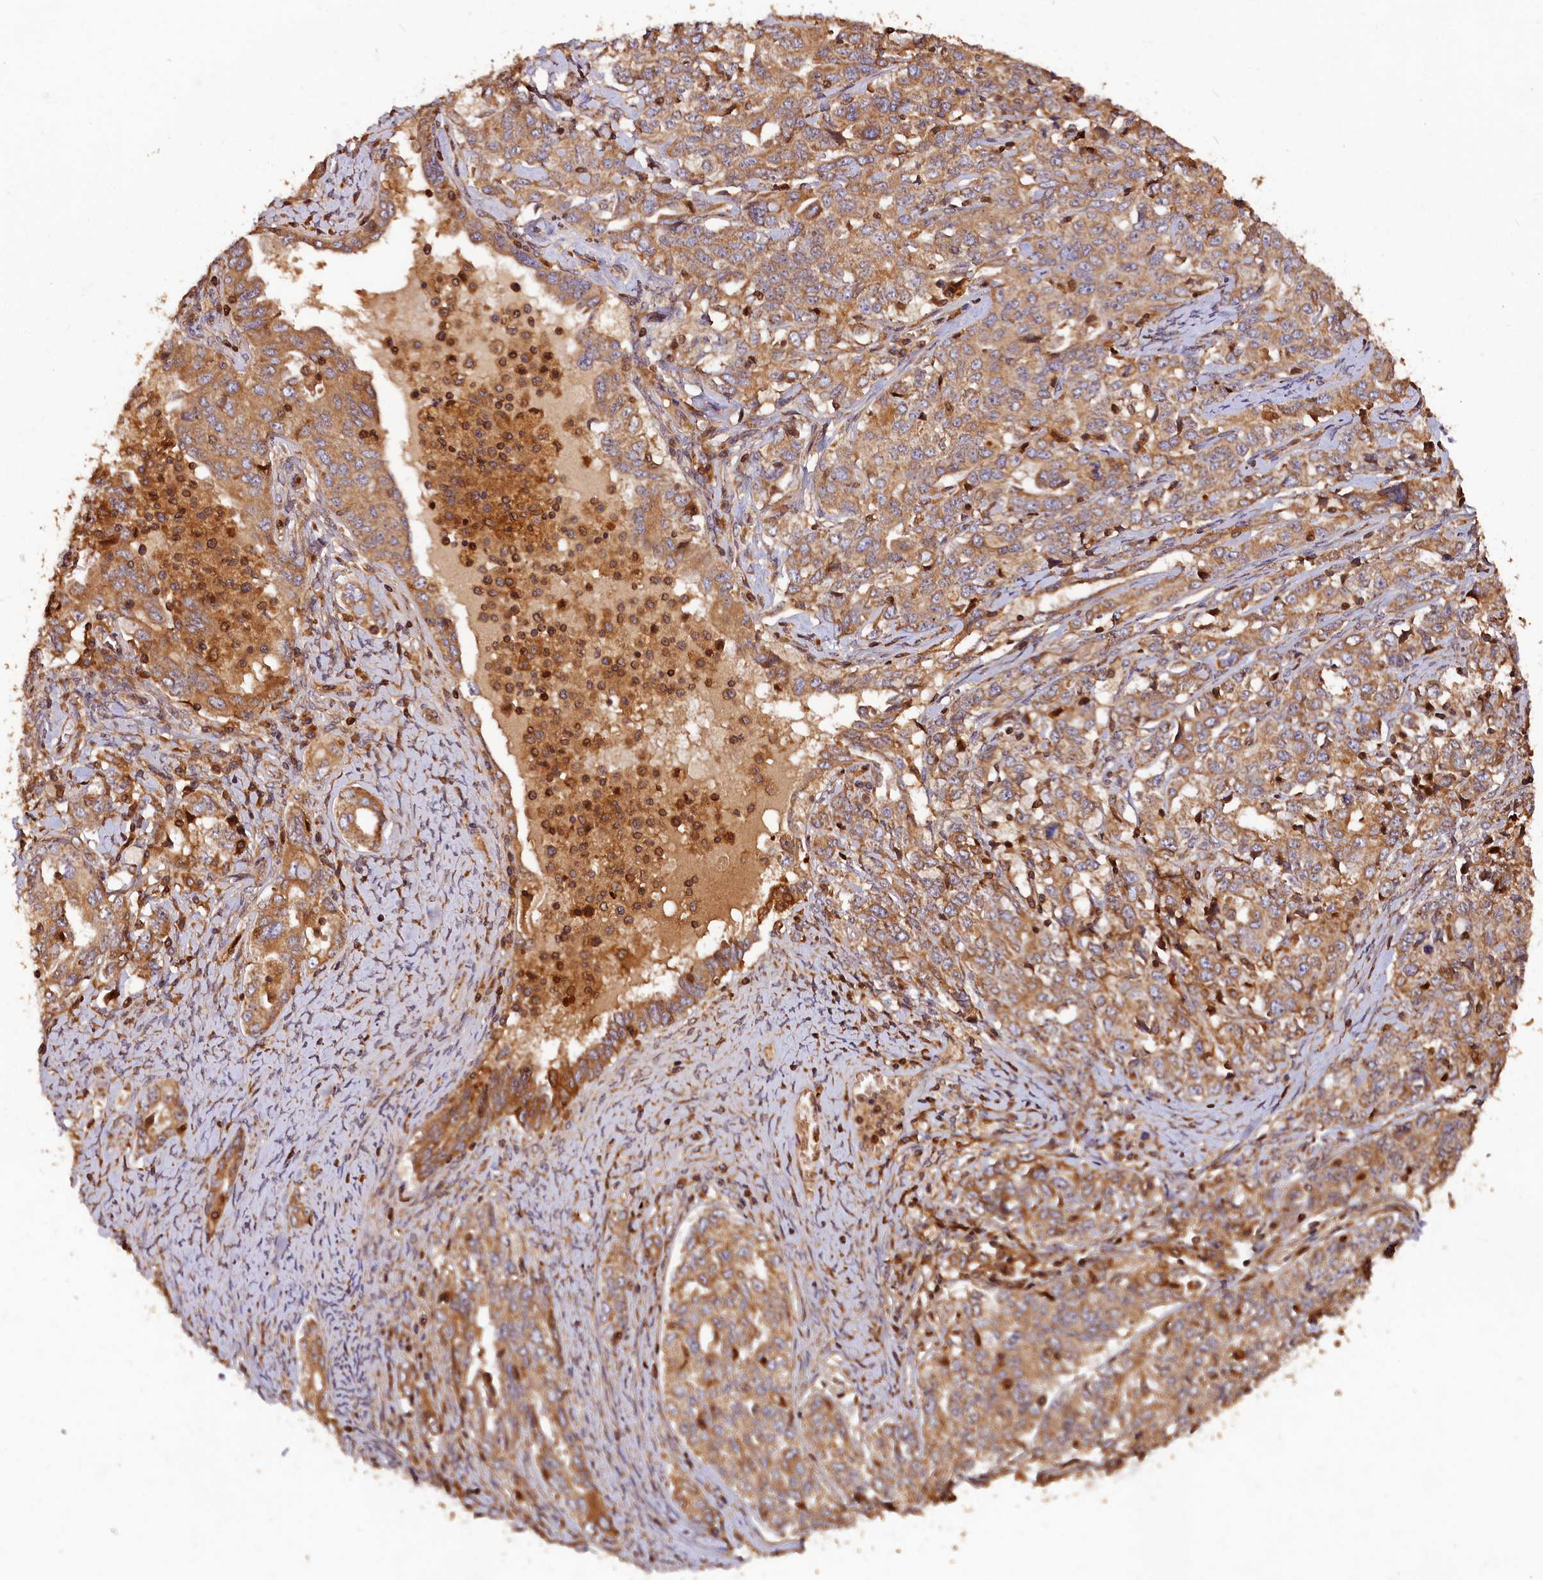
{"staining": {"intensity": "moderate", "quantity": ">75%", "location": "cytoplasmic/membranous"}, "tissue": "ovarian cancer", "cell_type": "Tumor cells", "image_type": "cancer", "snomed": [{"axis": "morphology", "description": "Carcinoma, endometroid"}, {"axis": "topography", "description": "Ovary"}], "caption": "The histopathology image exhibits immunohistochemical staining of ovarian endometroid carcinoma. There is moderate cytoplasmic/membranous positivity is identified in about >75% of tumor cells. (Stains: DAB (3,3'-diaminobenzidine) in brown, nuclei in blue, Microscopy: brightfield microscopy at high magnification).", "gene": "HMOX2", "patient": {"sex": "female", "age": 62}}